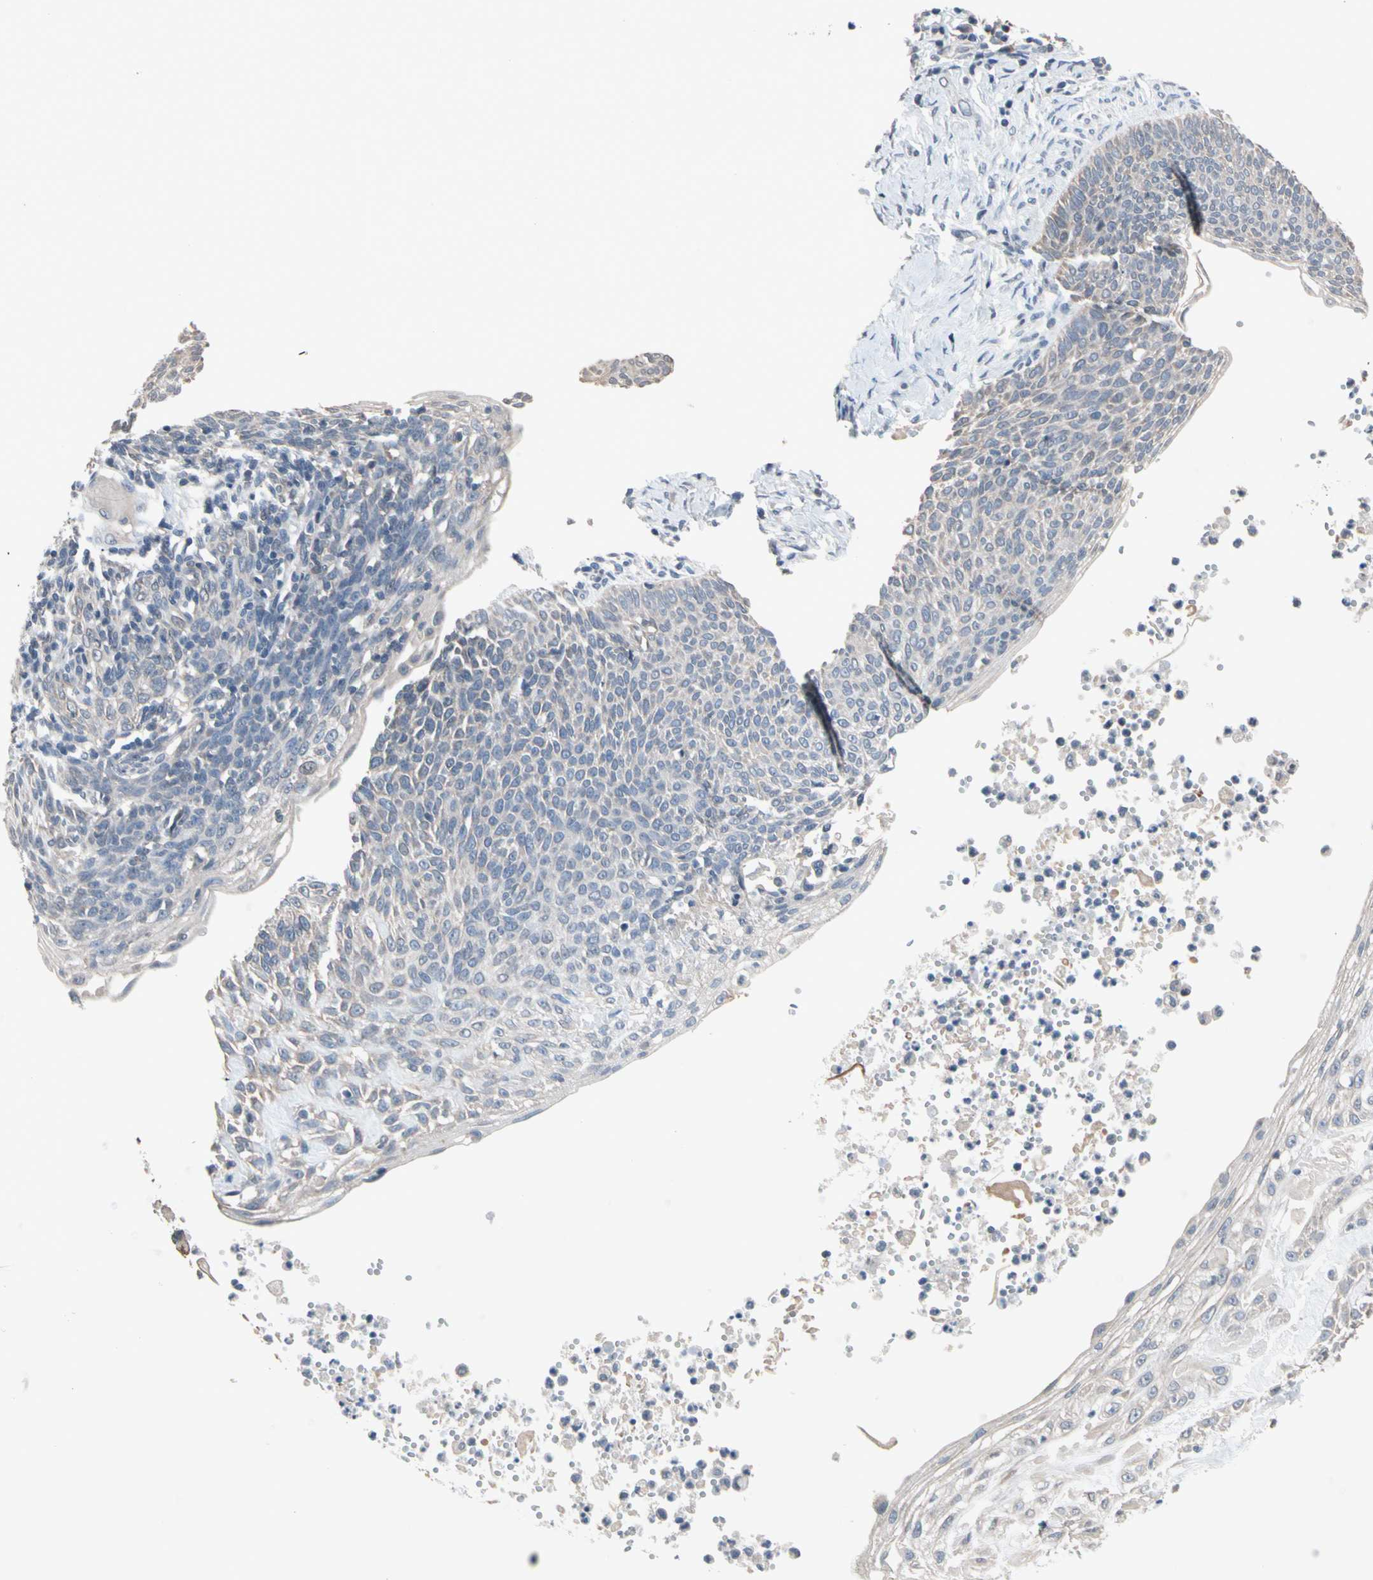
{"staining": {"intensity": "weak", "quantity": "25%-75%", "location": "cytoplasmic/membranous"}, "tissue": "skin cancer", "cell_type": "Tumor cells", "image_type": "cancer", "snomed": [{"axis": "morphology", "description": "Normal tissue, NOS"}, {"axis": "morphology", "description": "Basal cell carcinoma"}, {"axis": "topography", "description": "Skin"}], "caption": "A high-resolution image shows immunohistochemistry staining of basal cell carcinoma (skin), which reveals weak cytoplasmic/membranous expression in about 25%-75% of tumor cells.", "gene": "SV2A", "patient": {"sex": "male", "age": 87}}